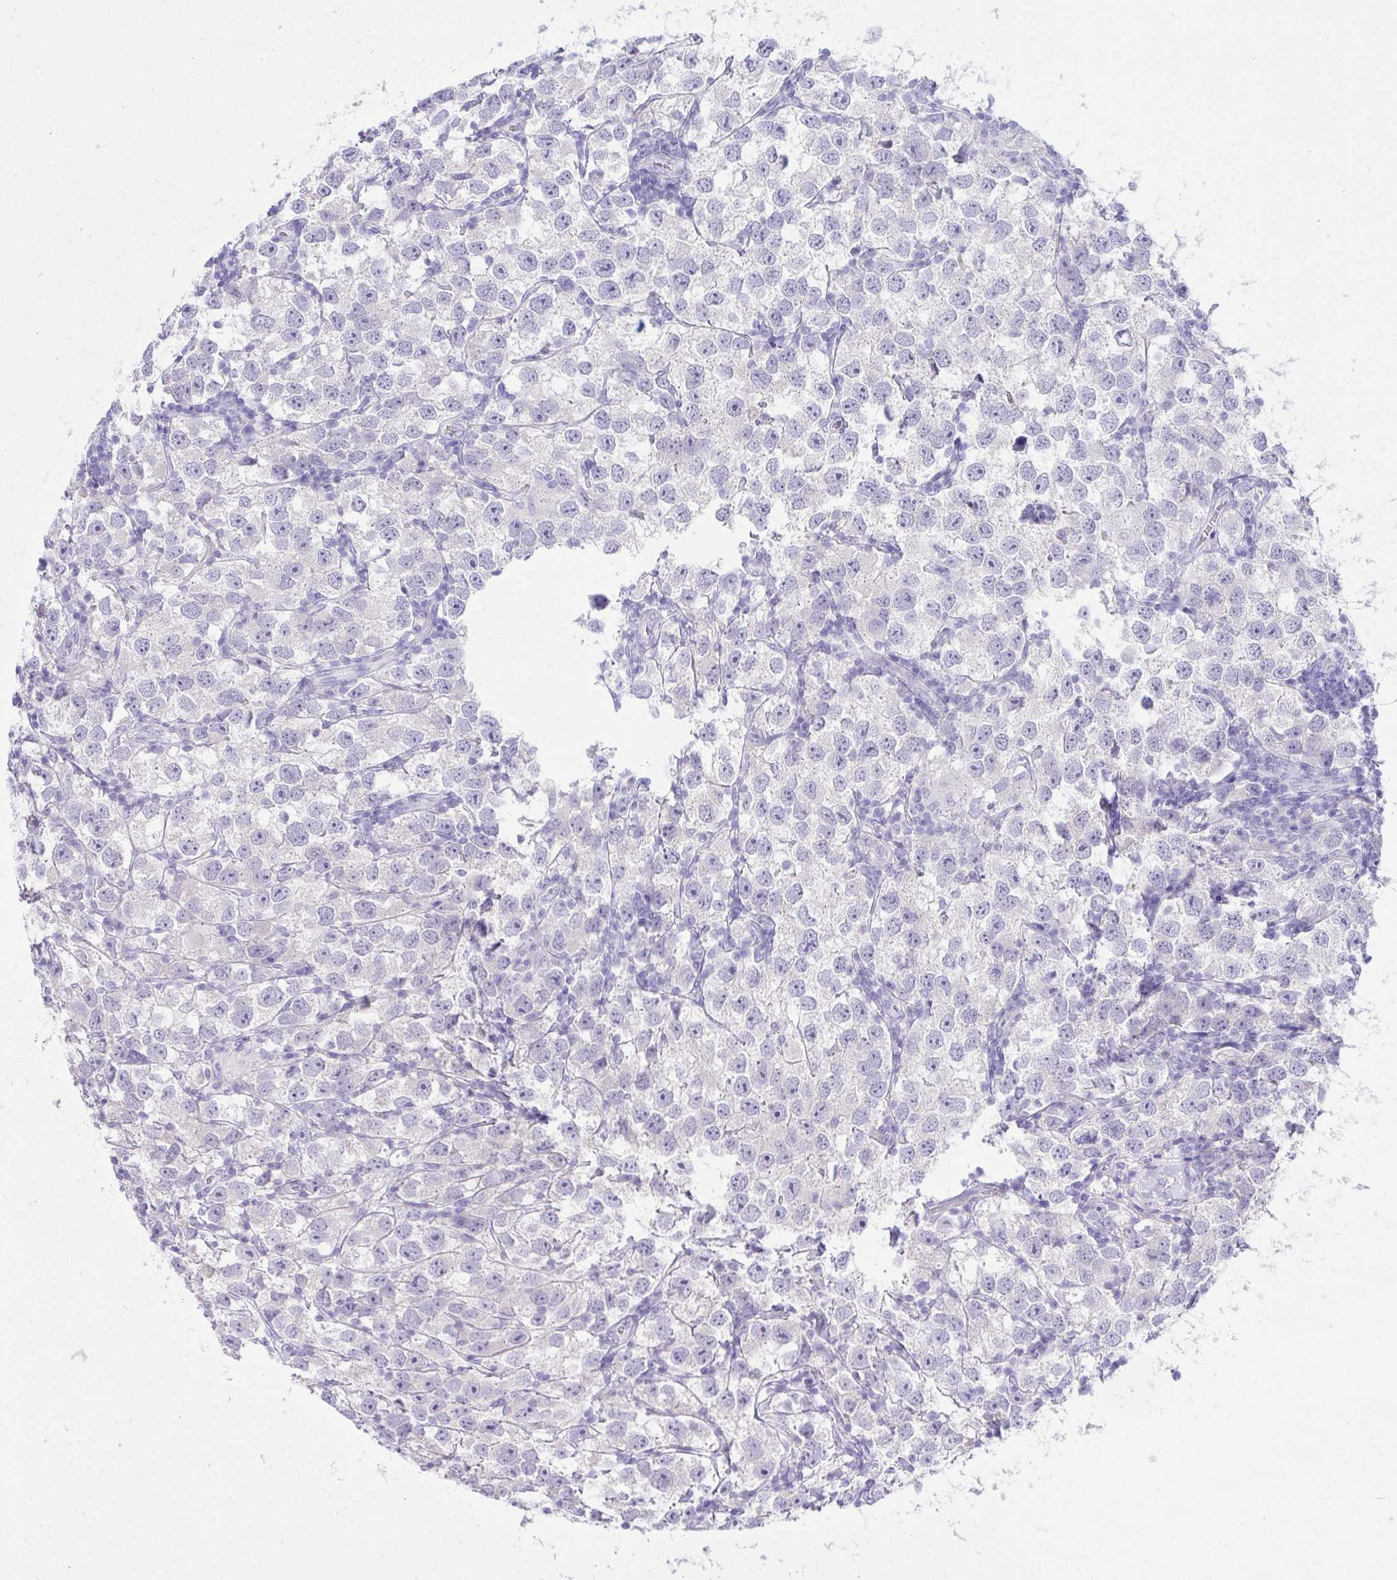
{"staining": {"intensity": "negative", "quantity": "none", "location": "none"}, "tissue": "testis cancer", "cell_type": "Tumor cells", "image_type": "cancer", "snomed": [{"axis": "morphology", "description": "Seminoma, NOS"}, {"axis": "topography", "description": "Testis"}], "caption": "This is a image of IHC staining of testis cancer (seminoma), which shows no staining in tumor cells.", "gene": "GLB1L2", "patient": {"sex": "male", "age": 26}}